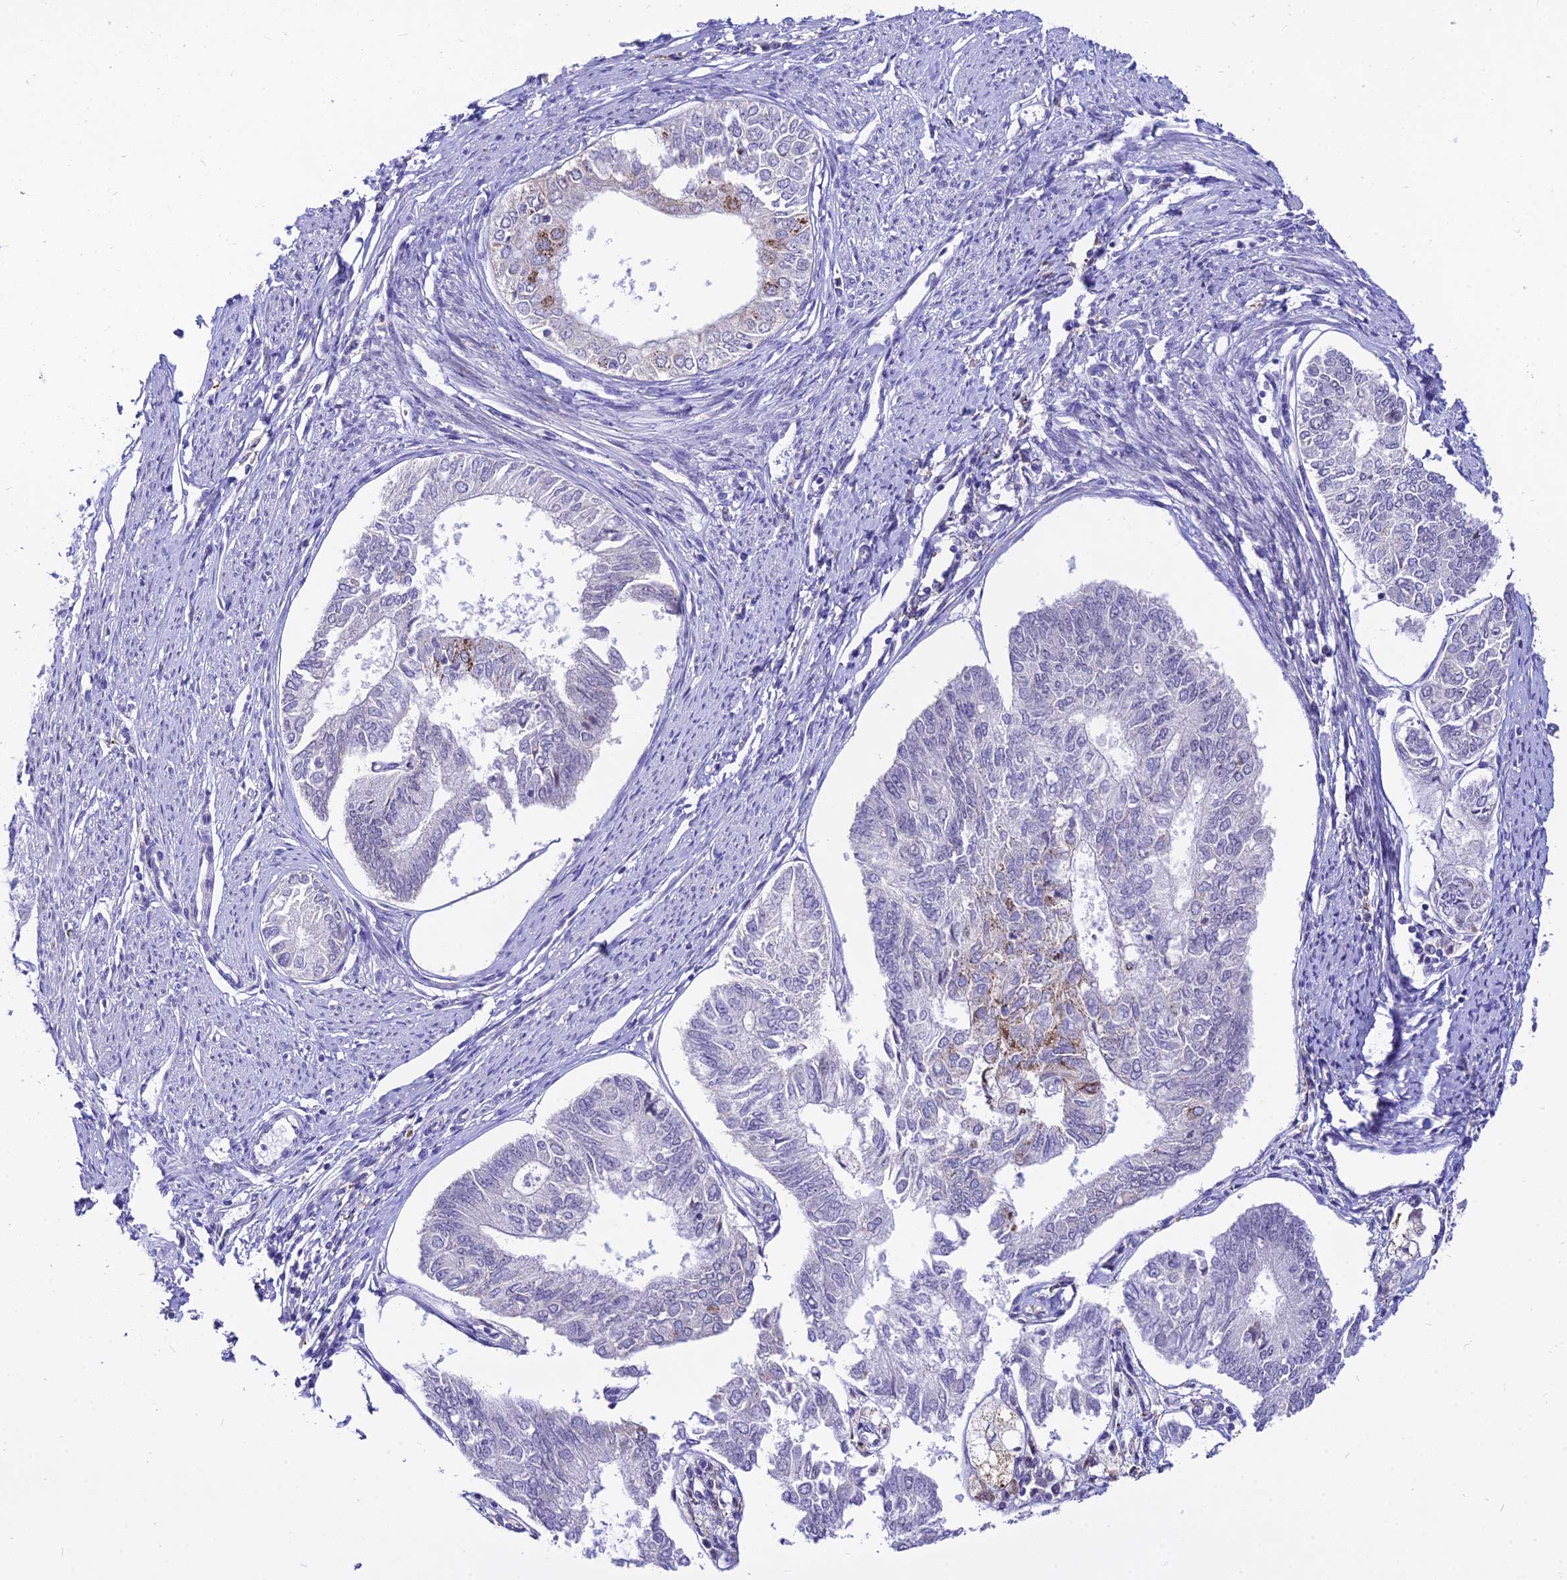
{"staining": {"intensity": "strong", "quantity": "<25%", "location": "cytoplasmic/membranous"}, "tissue": "endometrial cancer", "cell_type": "Tumor cells", "image_type": "cancer", "snomed": [{"axis": "morphology", "description": "Adenocarcinoma, NOS"}, {"axis": "topography", "description": "Endometrium"}], "caption": "Immunohistochemical staining of human endometrial cancer (adenocarcinoma) shows strong cytoplasmic/membranous protein staining in approximately <25% of tumor cells.", "gene": "C6orf163", "patient": {"sex": "female", "age": 68}}